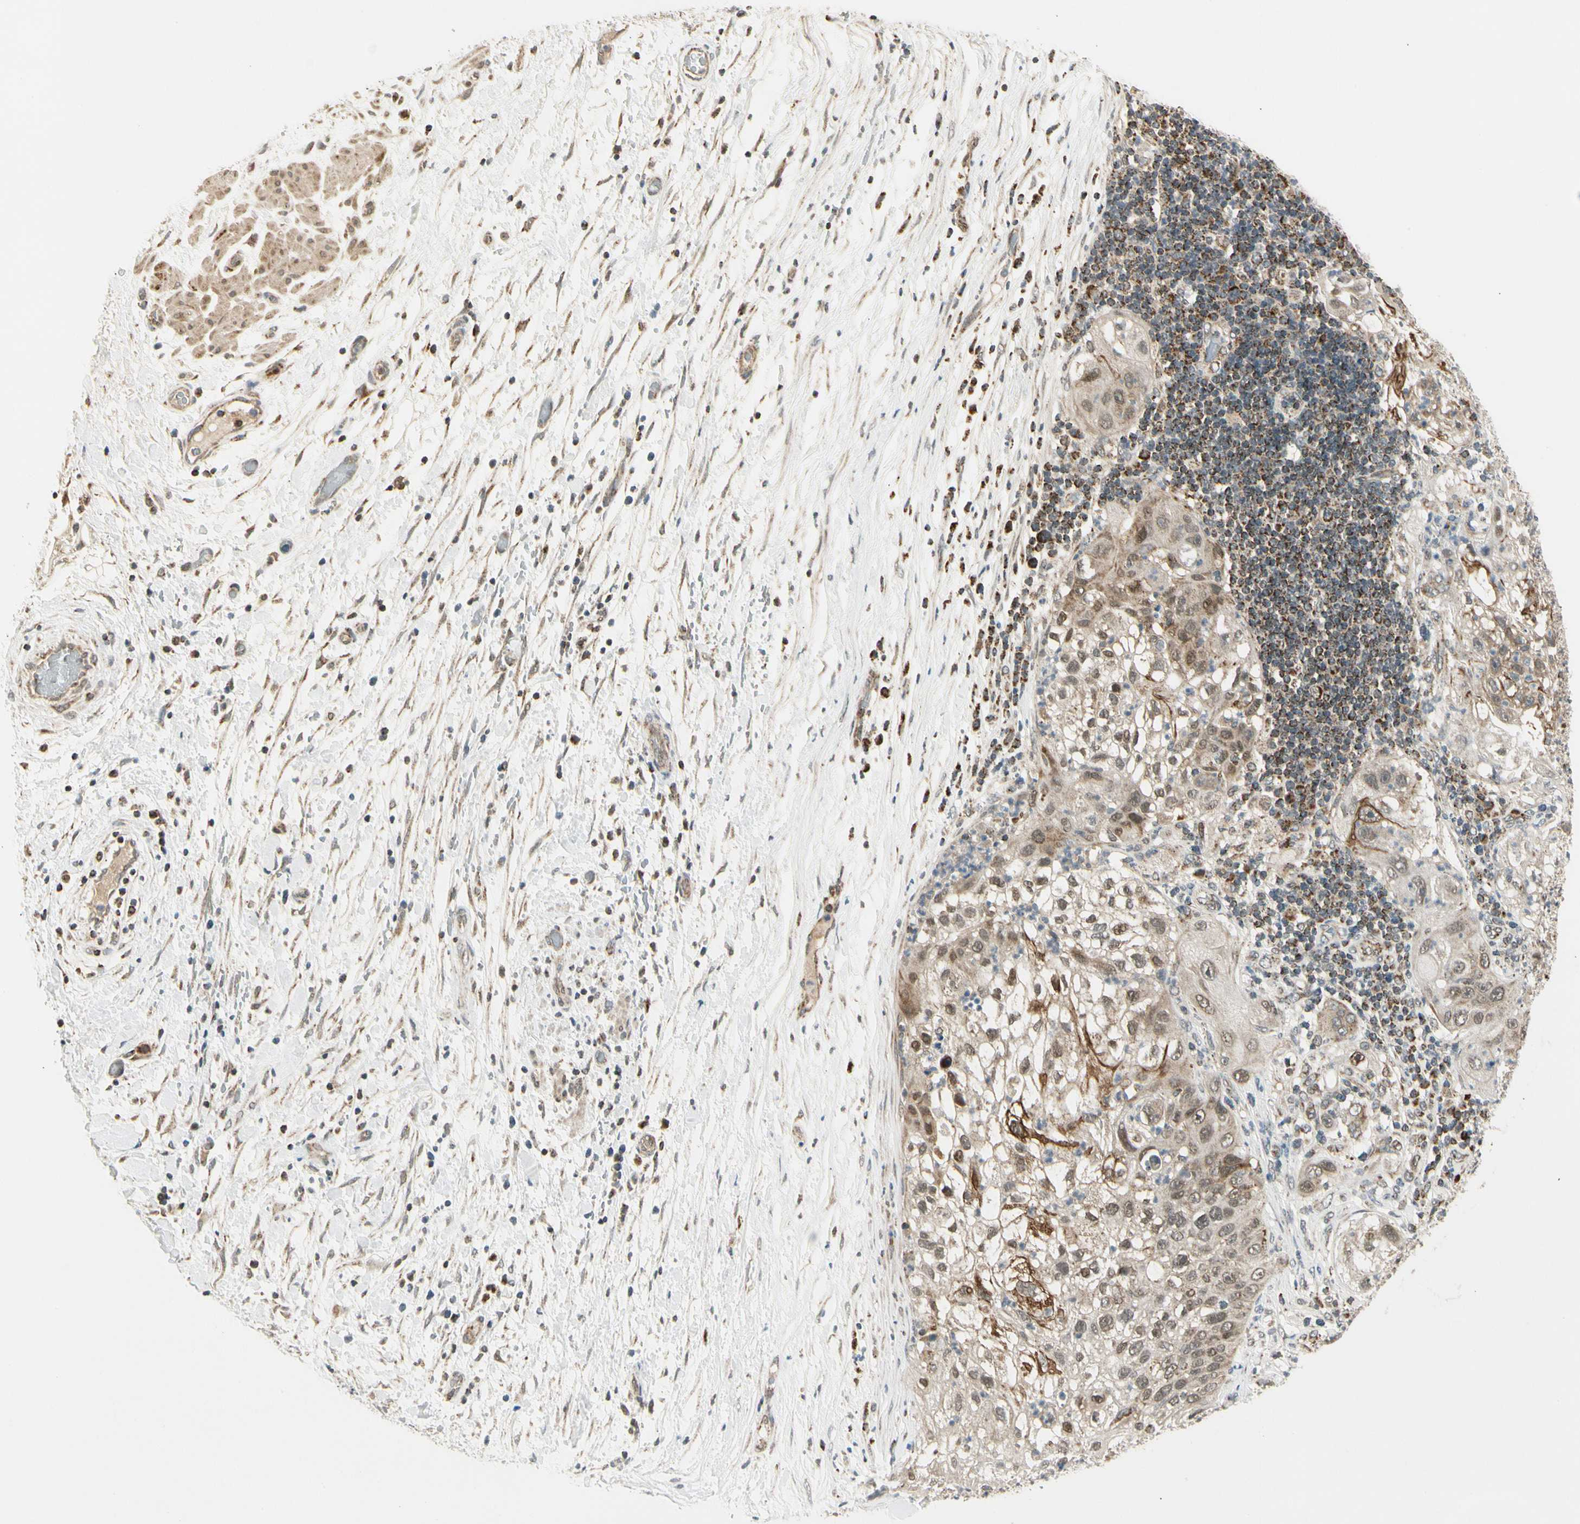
{"staining": {"intensity": "weak", "quantity": ">75%", "location": "cytoplasmic/membranous,nuclear"}, "tissue": "lung cancer", "cell_type": "Tumor cells", "image_type": "cancer", "snomed": [{"axis": "morphology", "description": "Inflammation, NOS"}, {"axis": "morphology", "description": "Squamous cell carcinoma, NOS"}, {"axis": "topography", "description": "Lymph node"}, {"axis": "topography", "description": "Soft tissue"}, {"axis": "topography", "description": "Lung"}], "caption": "This micrograph shows IHC staining of human squamous cell carcinoma (lung), with low weak cytoplasmic/membranous and nuclear expression in approximately >75% of tumor cells.", "gene": "KHDC4", "patient": {"sex": "male", "age": 66}}